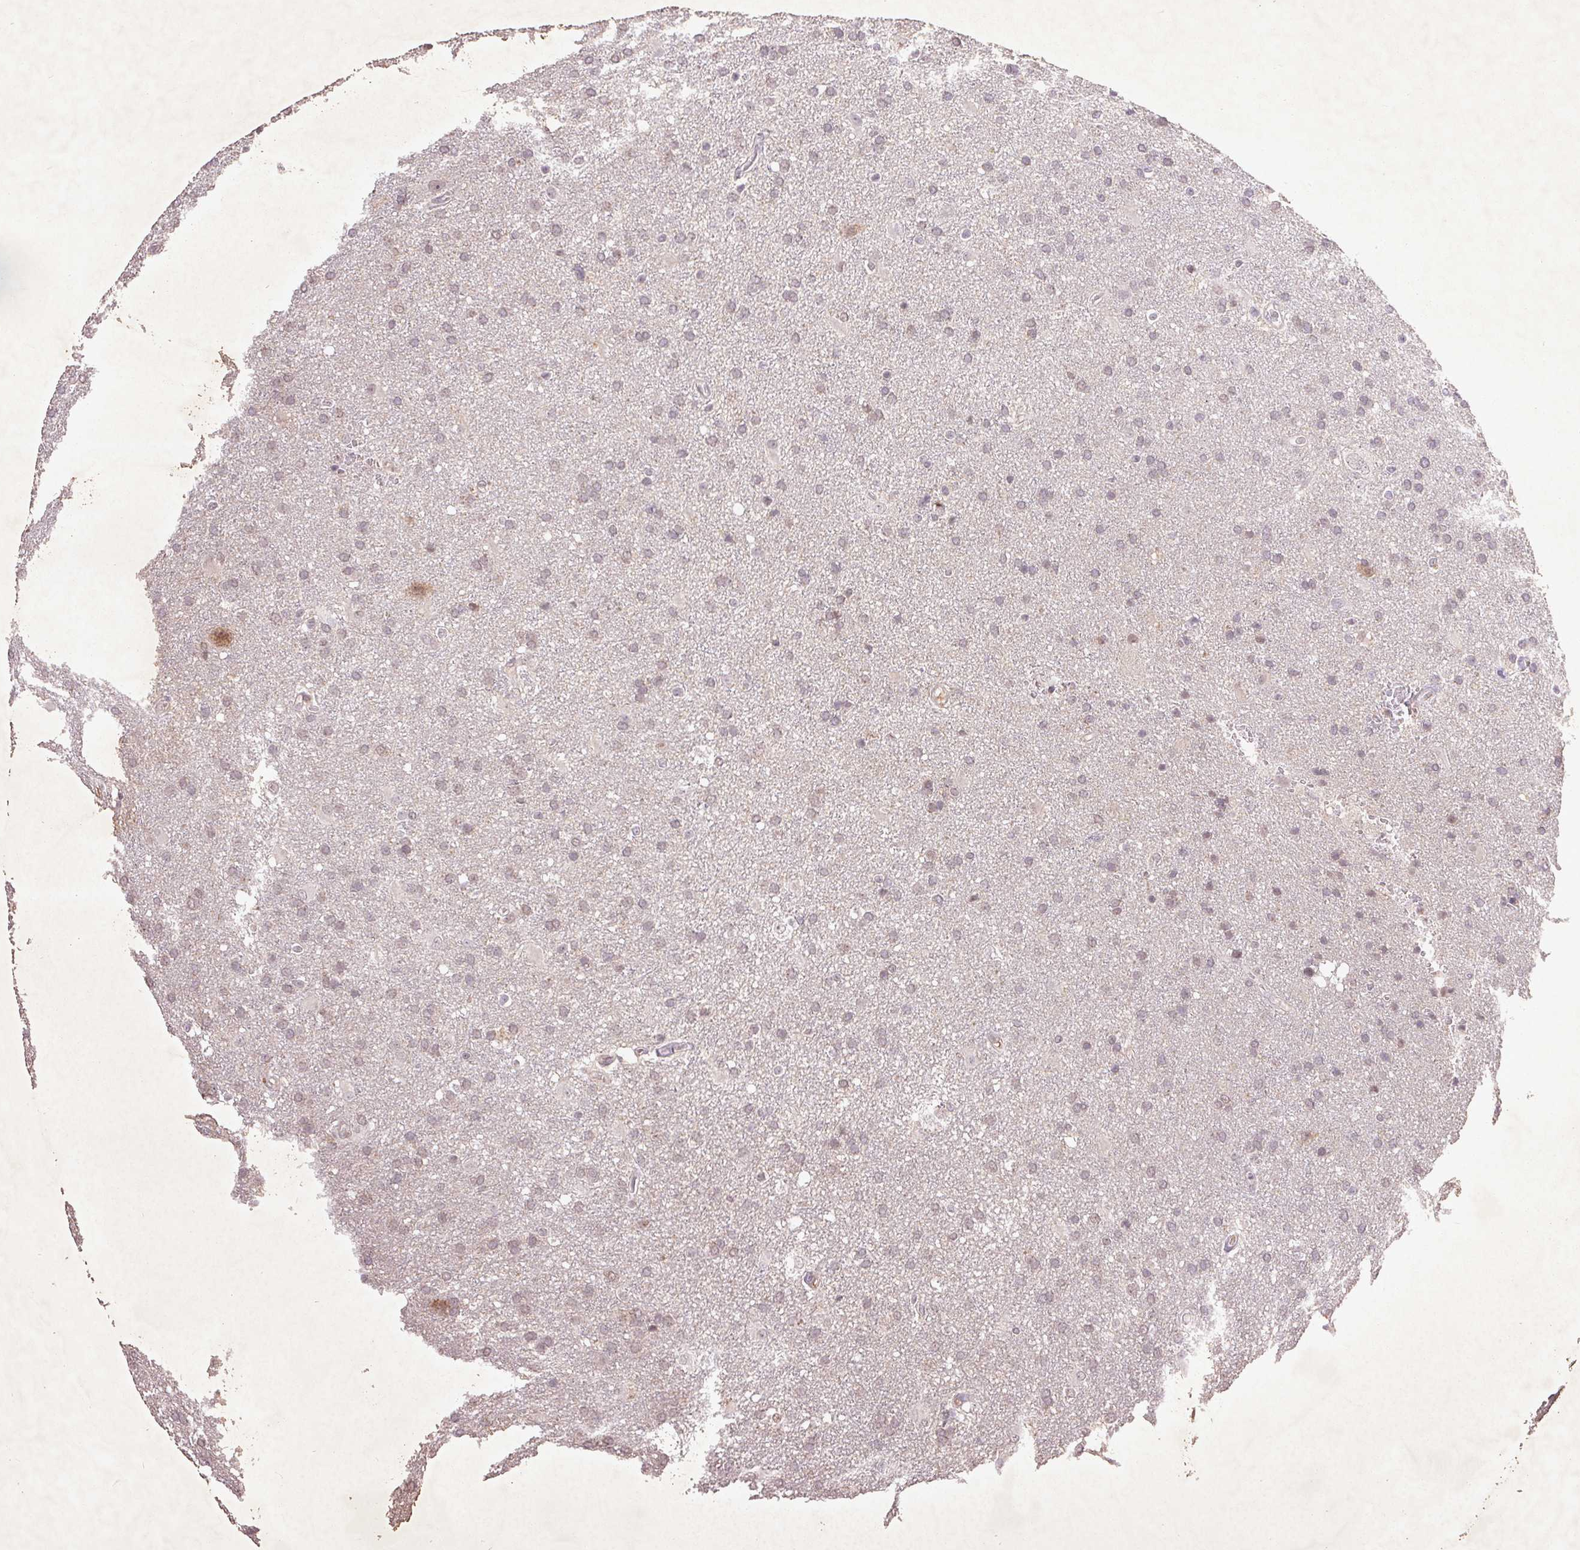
{"staining": {"intensity": "negative", "quantity": "none", "location": "none"}, "tissue": "glioma", "cell_type": "Tumor cells", "image_type": "cancer", "snomed": [{"axis": "morphology", "description": "Glioma, malignant, Low grade"}, {"axis": "topography", "description": "Brain"}], "caption": "Glioma was stained to show a protein in brown. There is no significant positivity in tumor cells. (Stains: DAB (3,3'-diaminobenzidine) IHC with hematoxylin counter stain, Microscopy: brightfield microscopy at high magnification).", "gene": "FAM168B", "patient": {"sex": "male", "age": 66}}